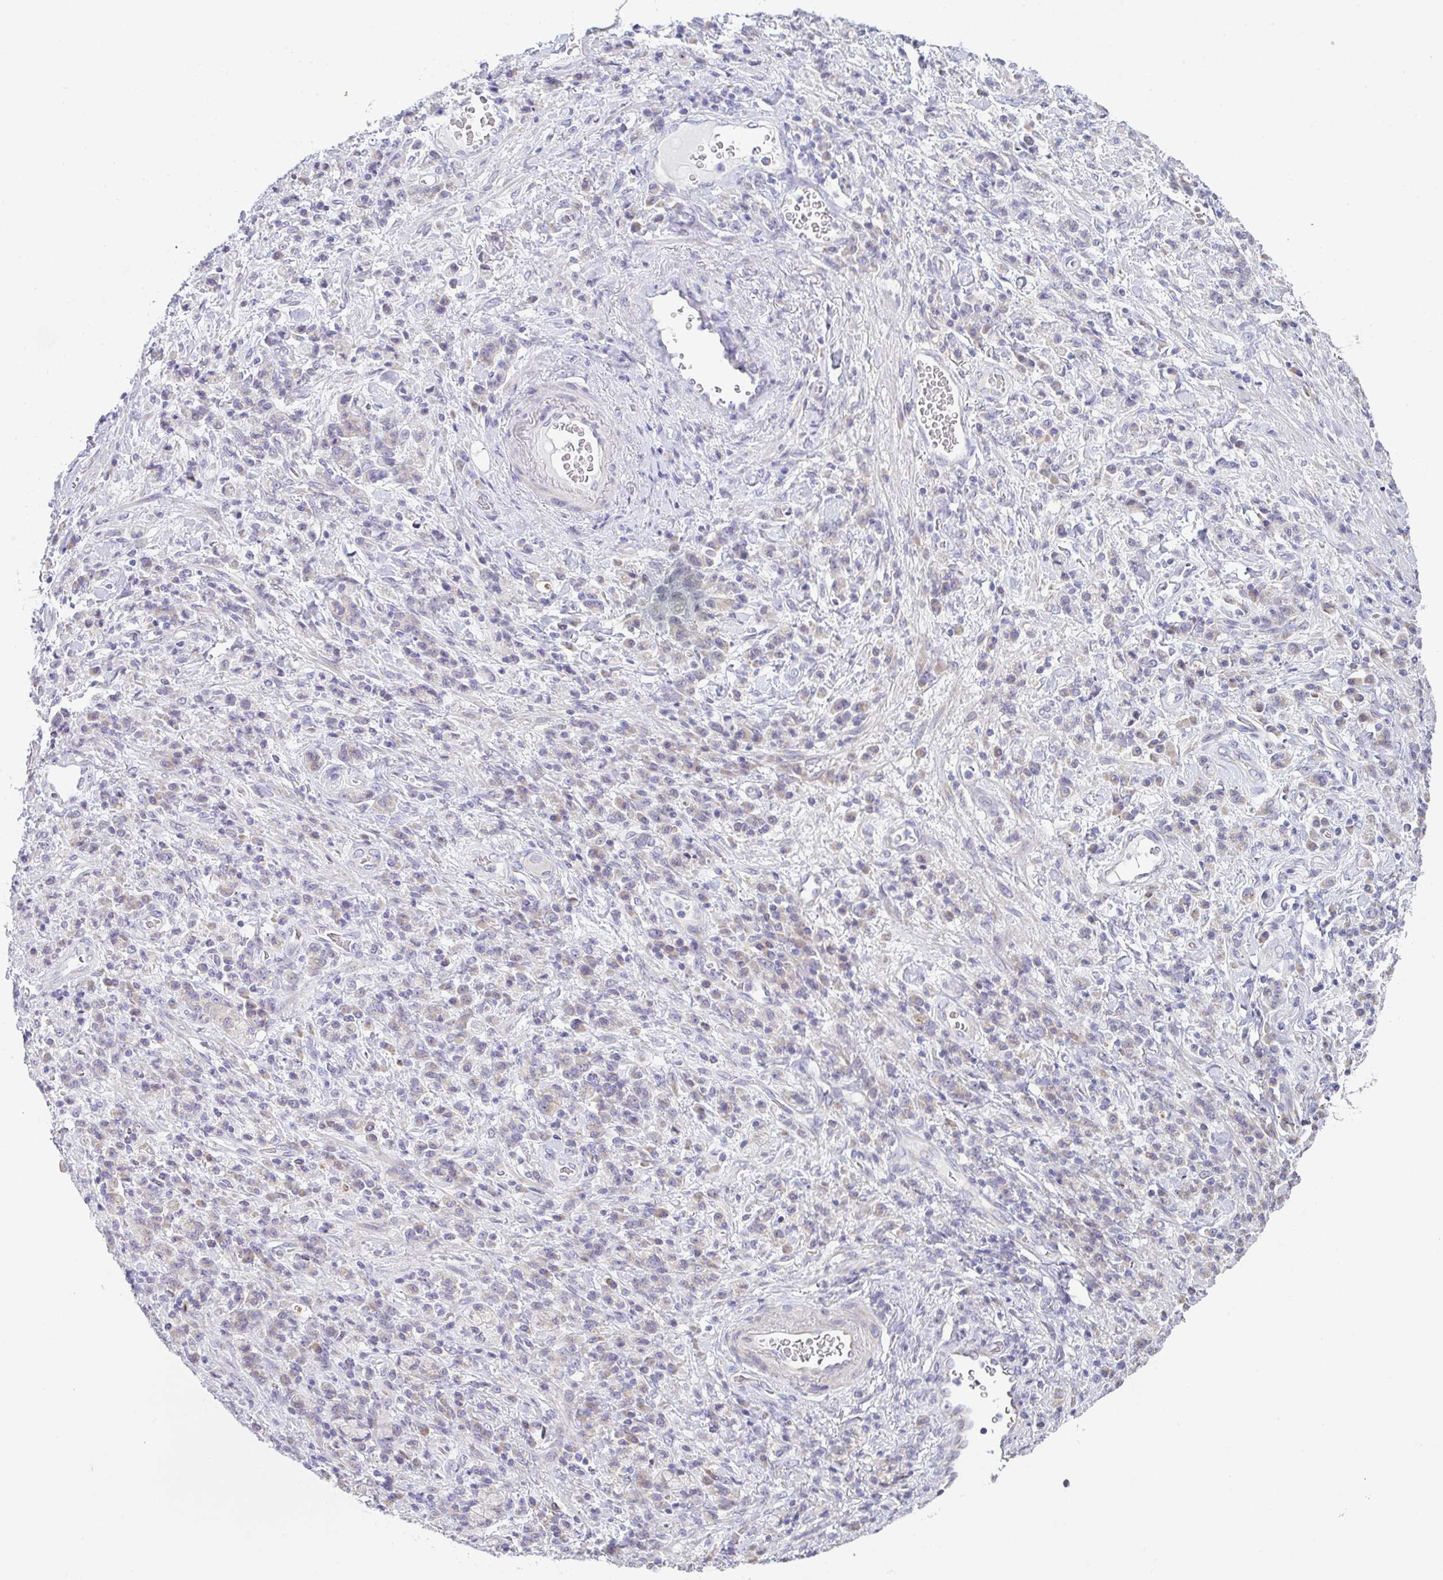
{"staining": {"intensity": "weak", "quantity": "<25%", "location": "cytoplasmic/membranous"}, "tissue": "stomach cancer", "cell_type": "Tumor cells", "image_type": "cancer", "snomed": [{"axis": "morphology", "description": "Adenocarcinoma, NOS"}, {"axis": "topography", "description": "Stomach"}], "caption": "This is an immunohistochemistry photomicrograph of stomach adenocarcinoma. There is no positivity in tumor cells.", "gene": "CACNA1S", "patient": {"sex": "male", "age": 76}}